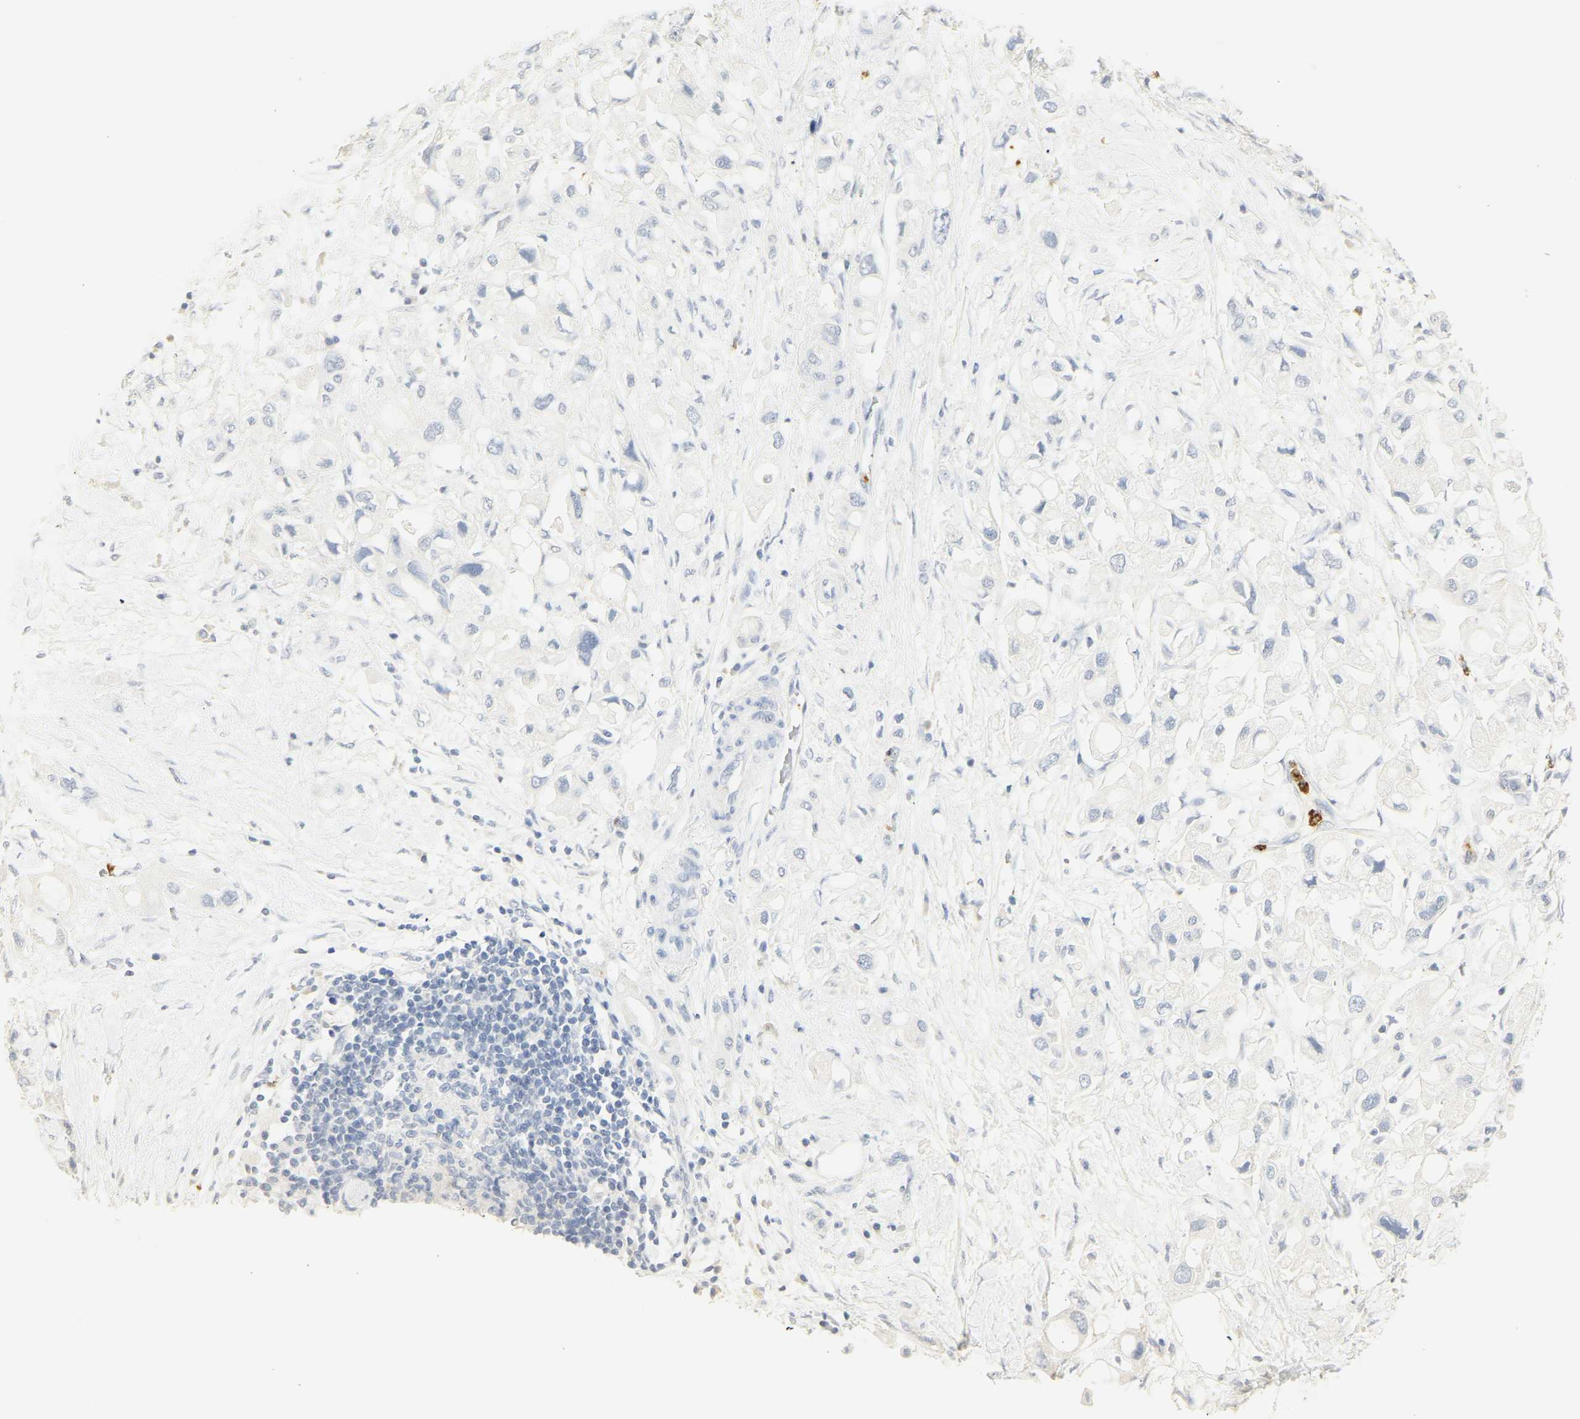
{"staining": {"intensity": "negative", "quantity": "none", "location": "none"}, "tissue": "pancreatic cancer", "cell_type": "Tumor cells", "image_type": "cancer", "snomed": [{"axis": "morphology", "description": "Adenocarcinoma, NOS"}, {"axis": "topography", "description": "Pancreas"}], "caption": "High magnification brightfield microscopy of pancreatic cancer (adenocarcinoma) stained with DAB (3,3'-diaminobenzidine) (brown) and counterstained with hematoxylin (blue): tumor cells show no significant staining.", "gene": "MPO", "patient": {"sex": "female", "age": 56}}